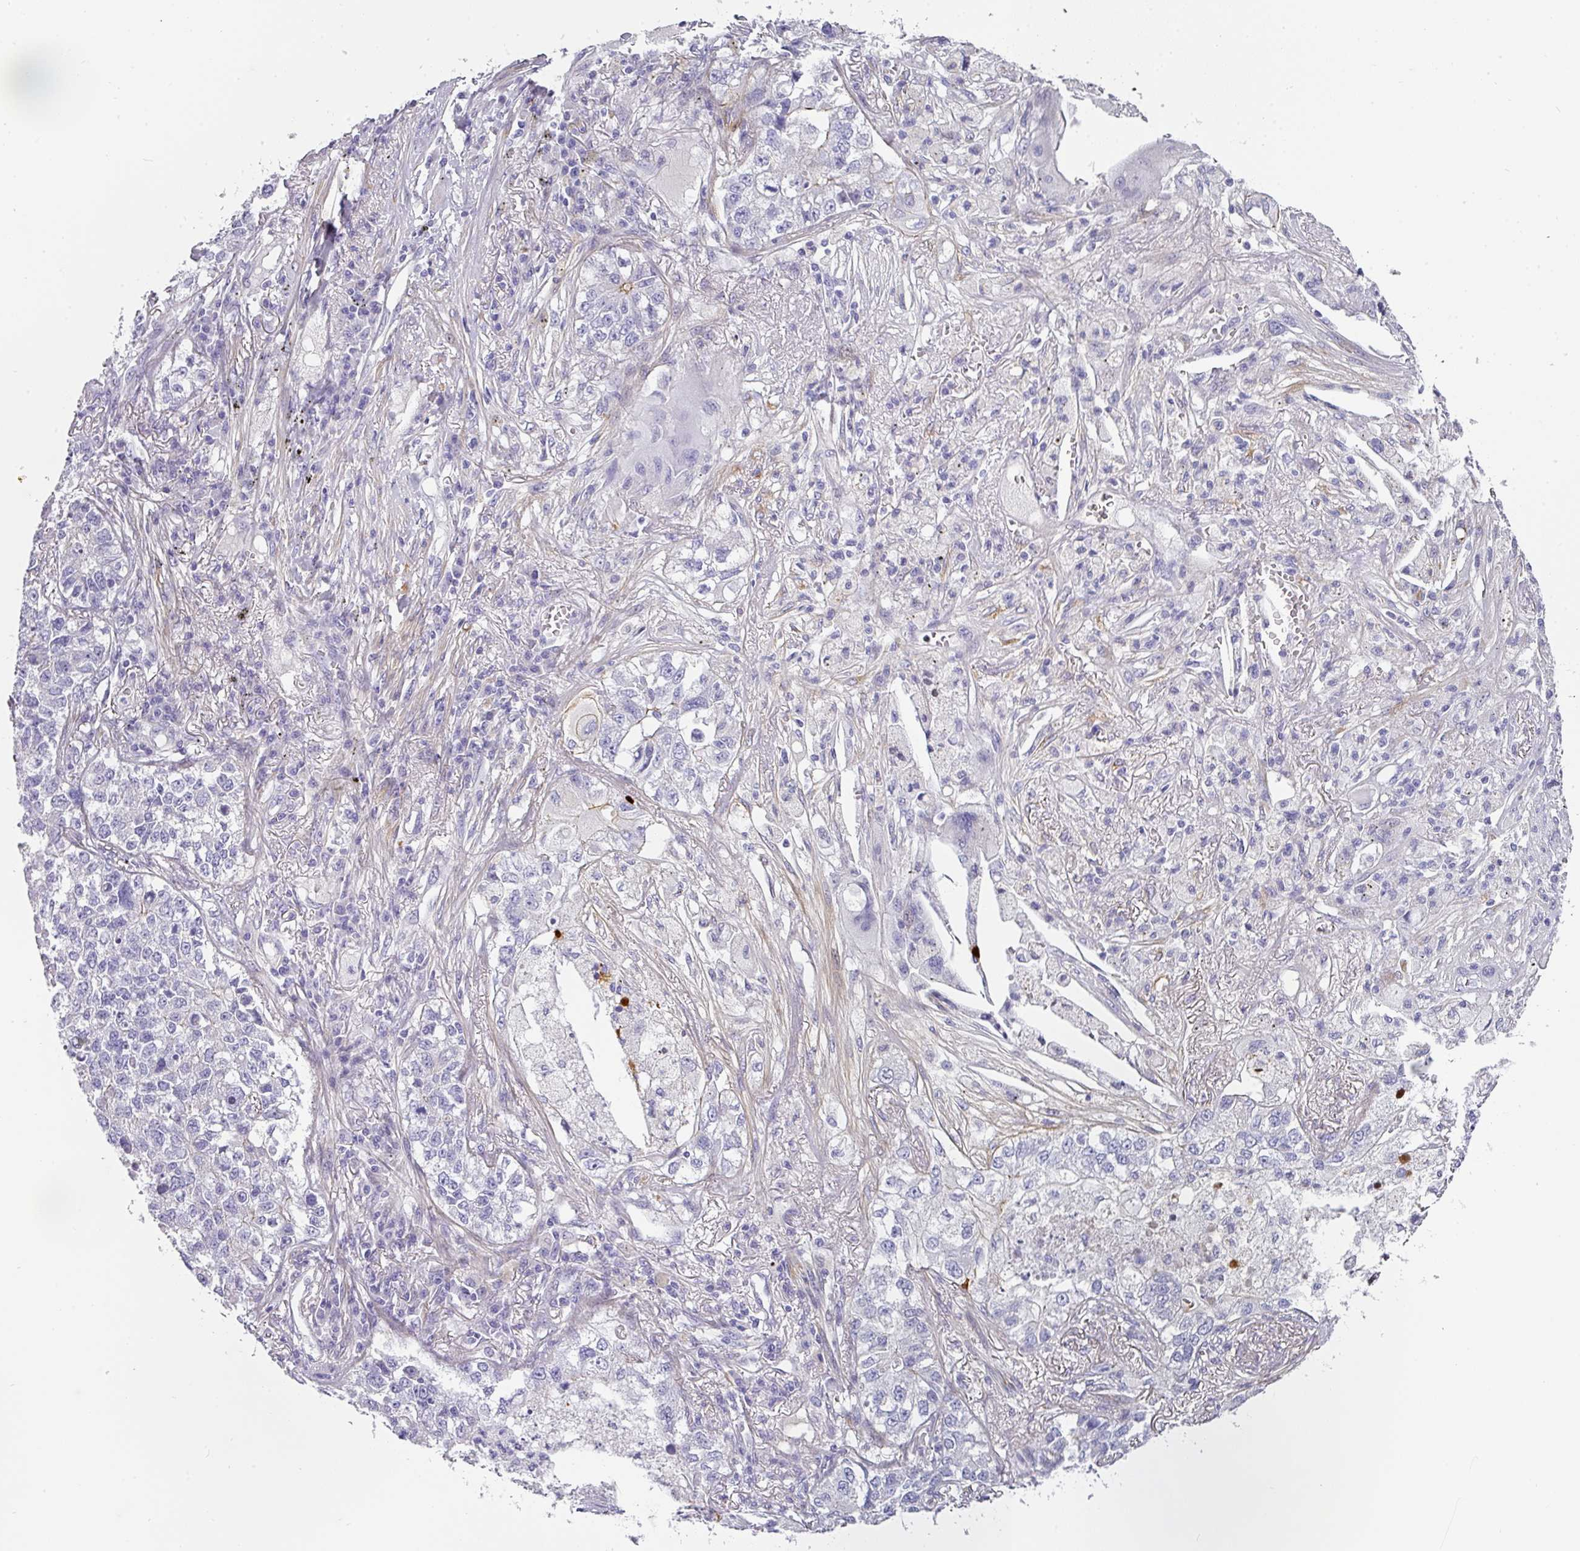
{"staining": {"intensity": "negative", "quantity": "none", "location": "none"}, "tissue": "lung cancer", "cell_type": "Tumor cells", "image_type": "cancer", "snomed": [{"axis": "morphology", "description": "Adenocarcinoma, NOS"}, {"axis": "topography", "description": "Lung"}], "caption": "An immunohistochemistry (IHC) micrograph of lung cancer is shown. There is no staining in tumor cells of lung cancer.", "gene": "ANKRD29", "patient": {"sex": "male", "age": 49}}